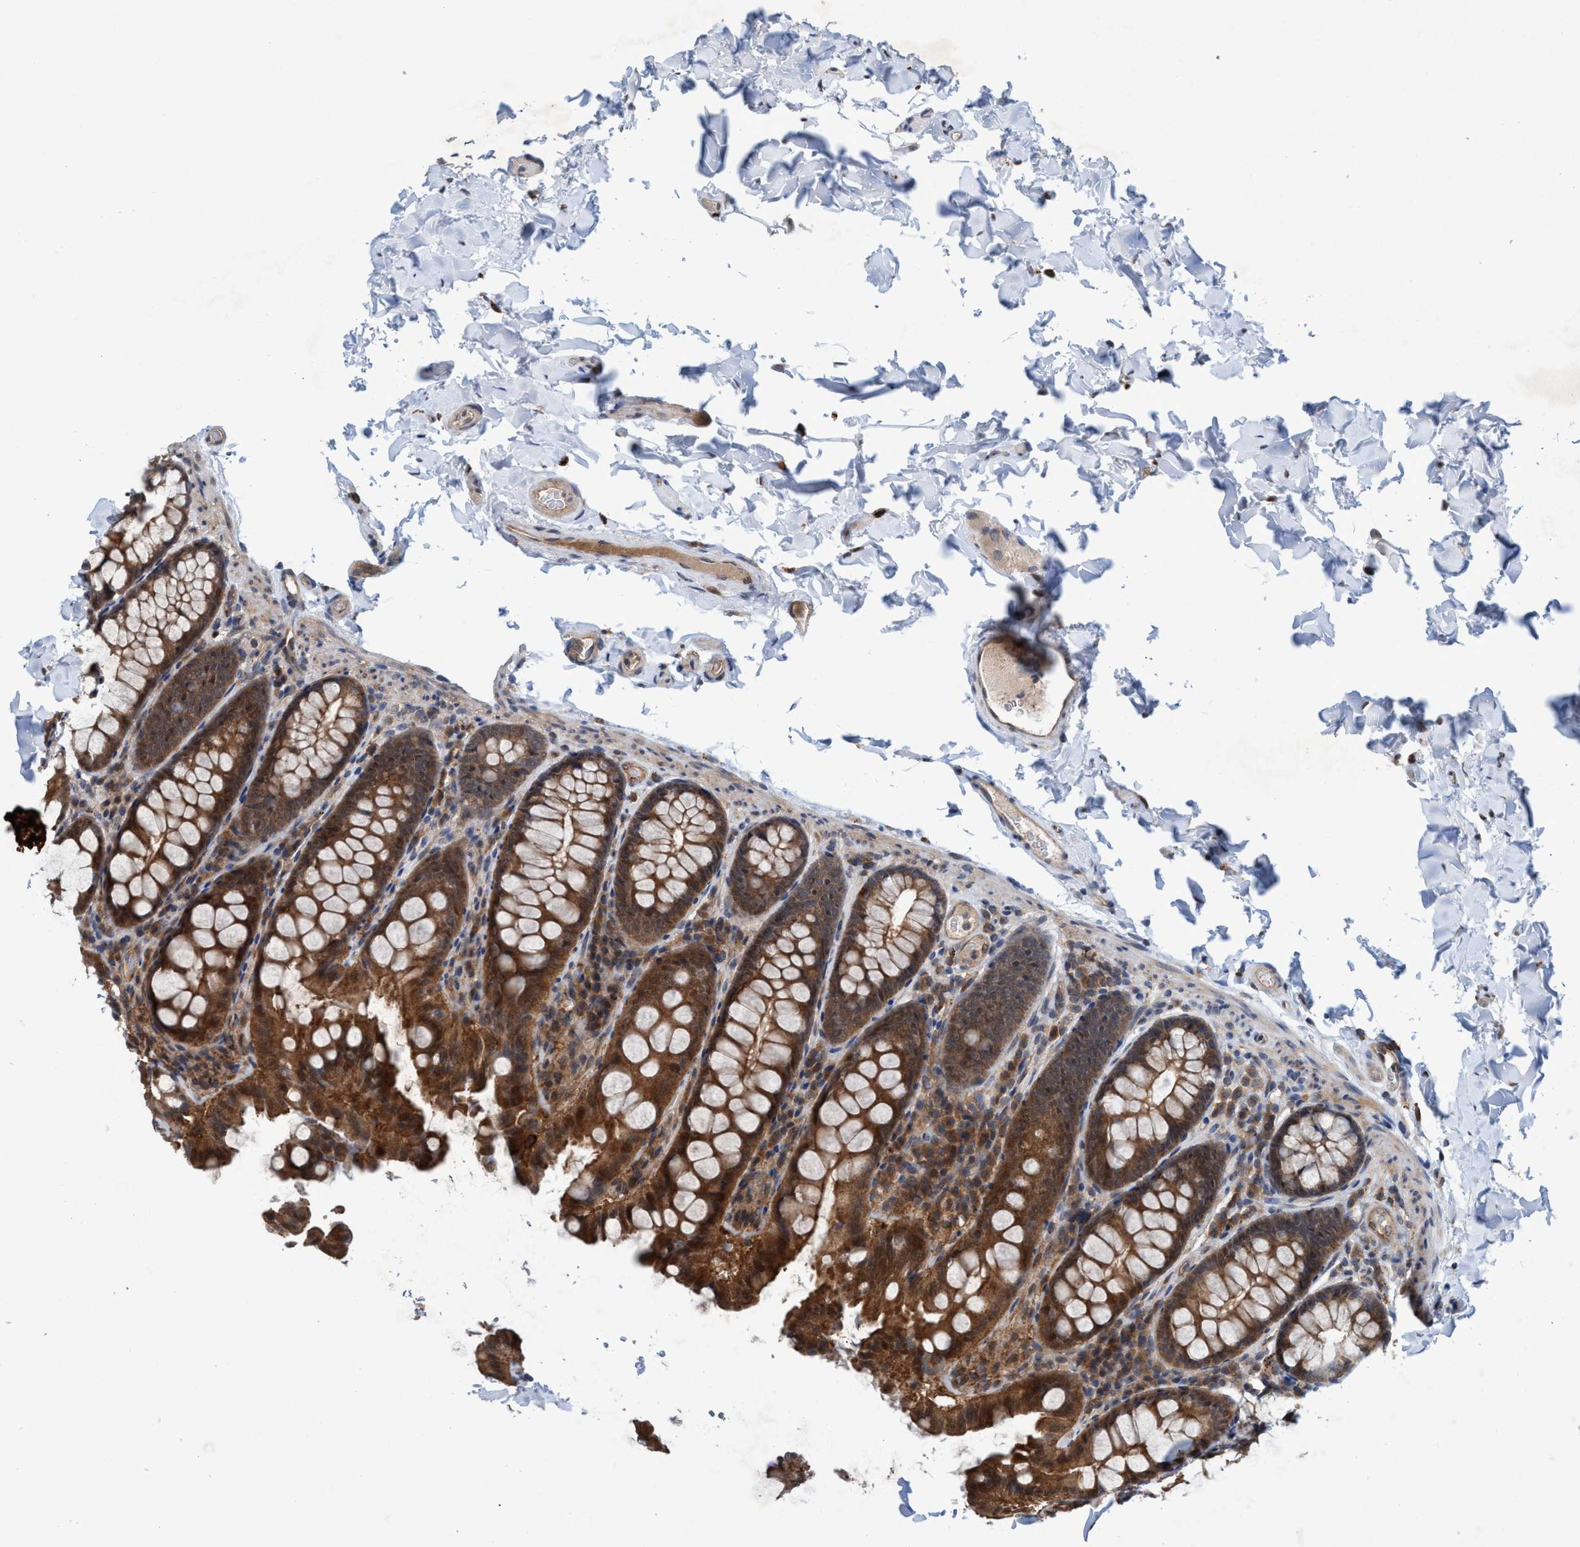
{"staining": {"intensity": "moderate", "quantity": ">75%", "location": "cytoplasmic/membranous"}, "tissue": "colon", "cell_type": "Endothelial cells", "image_type": "normal", "snomed": [{"axis": "morphology", "description": "Normal tissue, NOS"}, {"axis": "topography", "description": "Colon"}], "caption": "The immunohistochemical stain labels moderate cytoplasmic/membranous staining in endothelial cells of normal colon.", "gene": "TRIM65", "patient": {"sex": "female", "age": 61}}